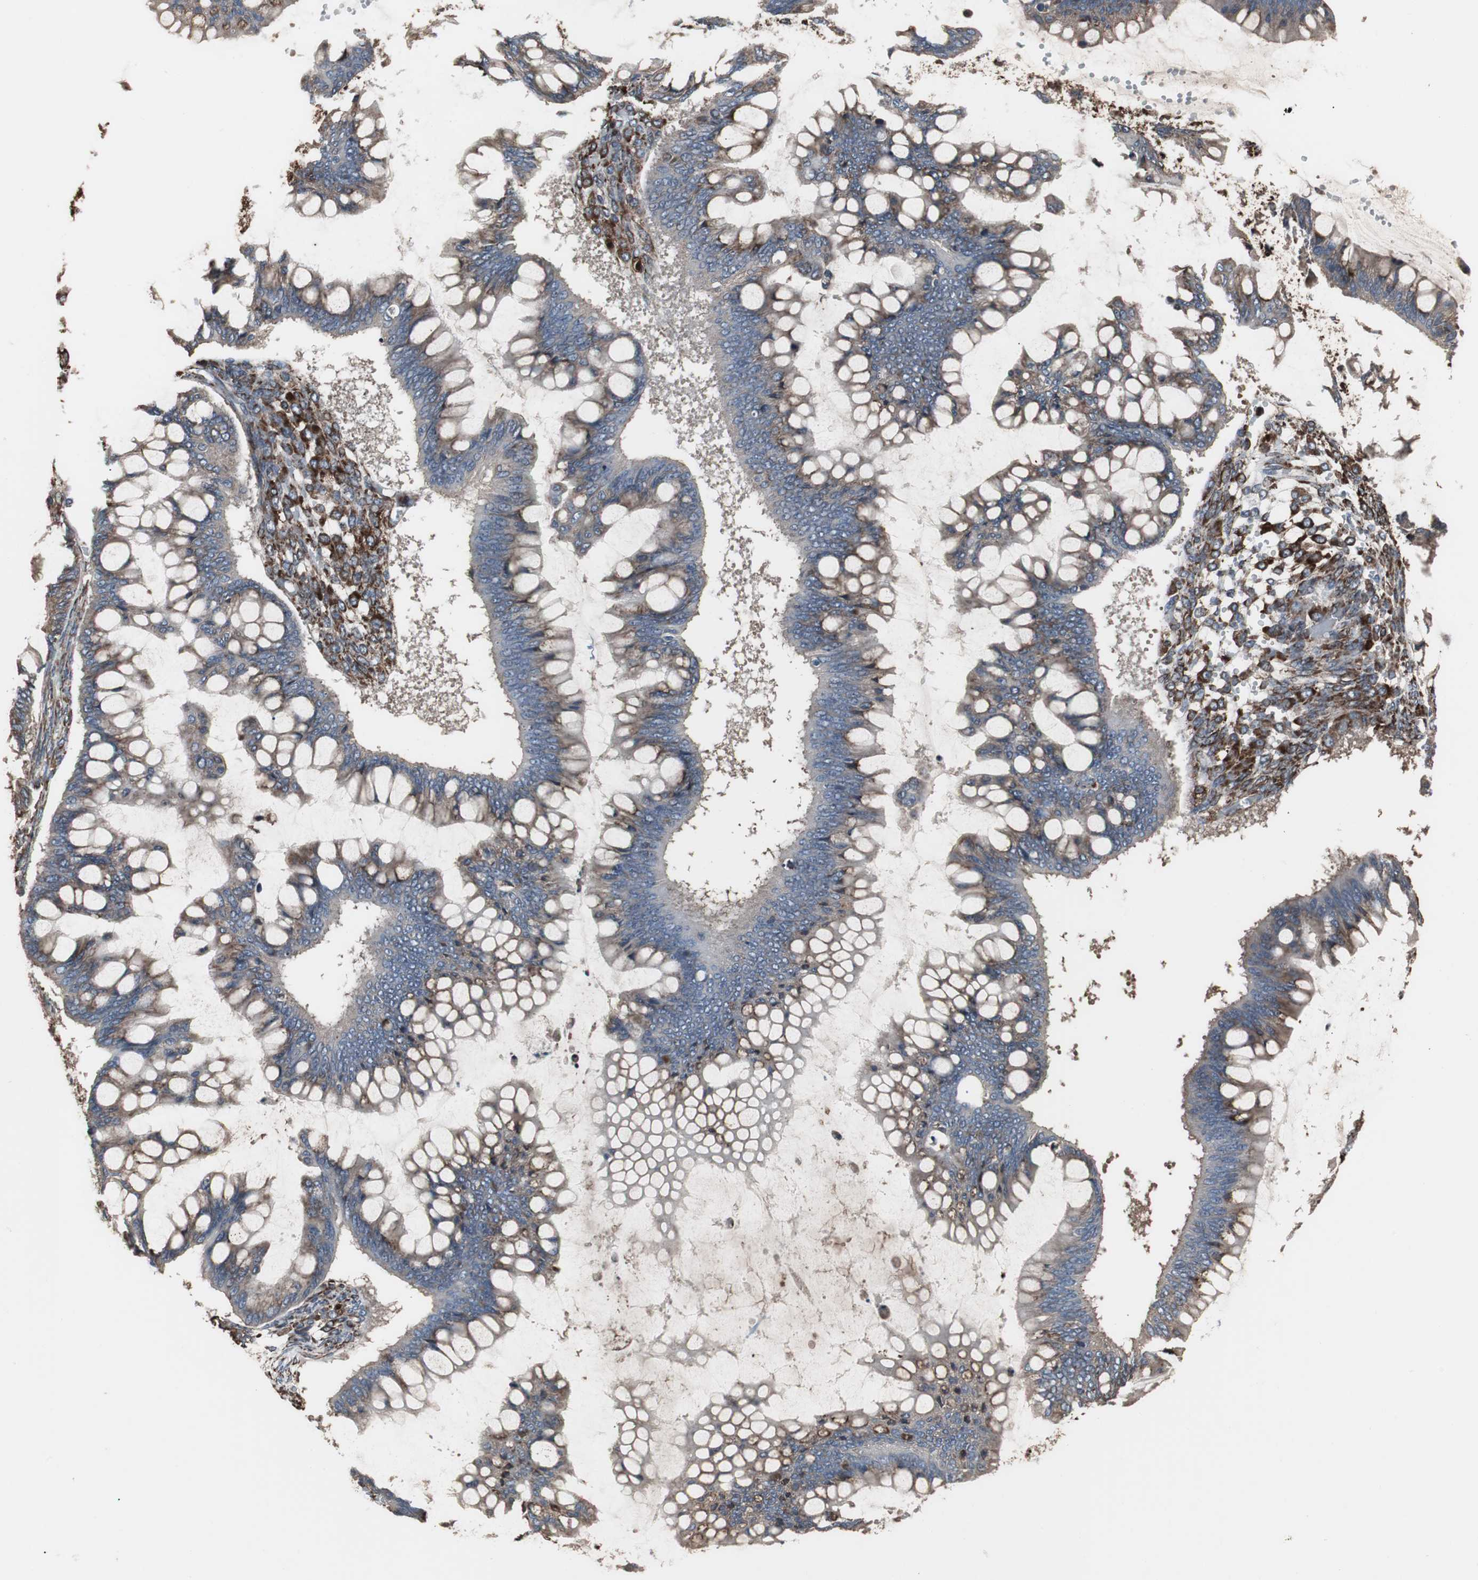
{"staining": {"intensity": "moderate", "quantity": ">75%", "location": "cytoplasmic/membranous"}, "tissue": "ovarian cancer", "cell_type": "Tumor cells", "image_type": "cancer", "snomed": [{"axis": "morphology", "description": "Cystadenocarcinoma, mucinous, NOS"}, {"axis": "topography", "description": "Ovary"}], "caption": "Immunohistochemical staining of human ovarian cancer (mucinous cystadenocarcinoma) demonstrates medium levels of moderate cytoplasmic/membranous protein staining in approximately >75% of tumor cells.", "gene": "CALU", "patient": {"sex": "female", "age": 73}}